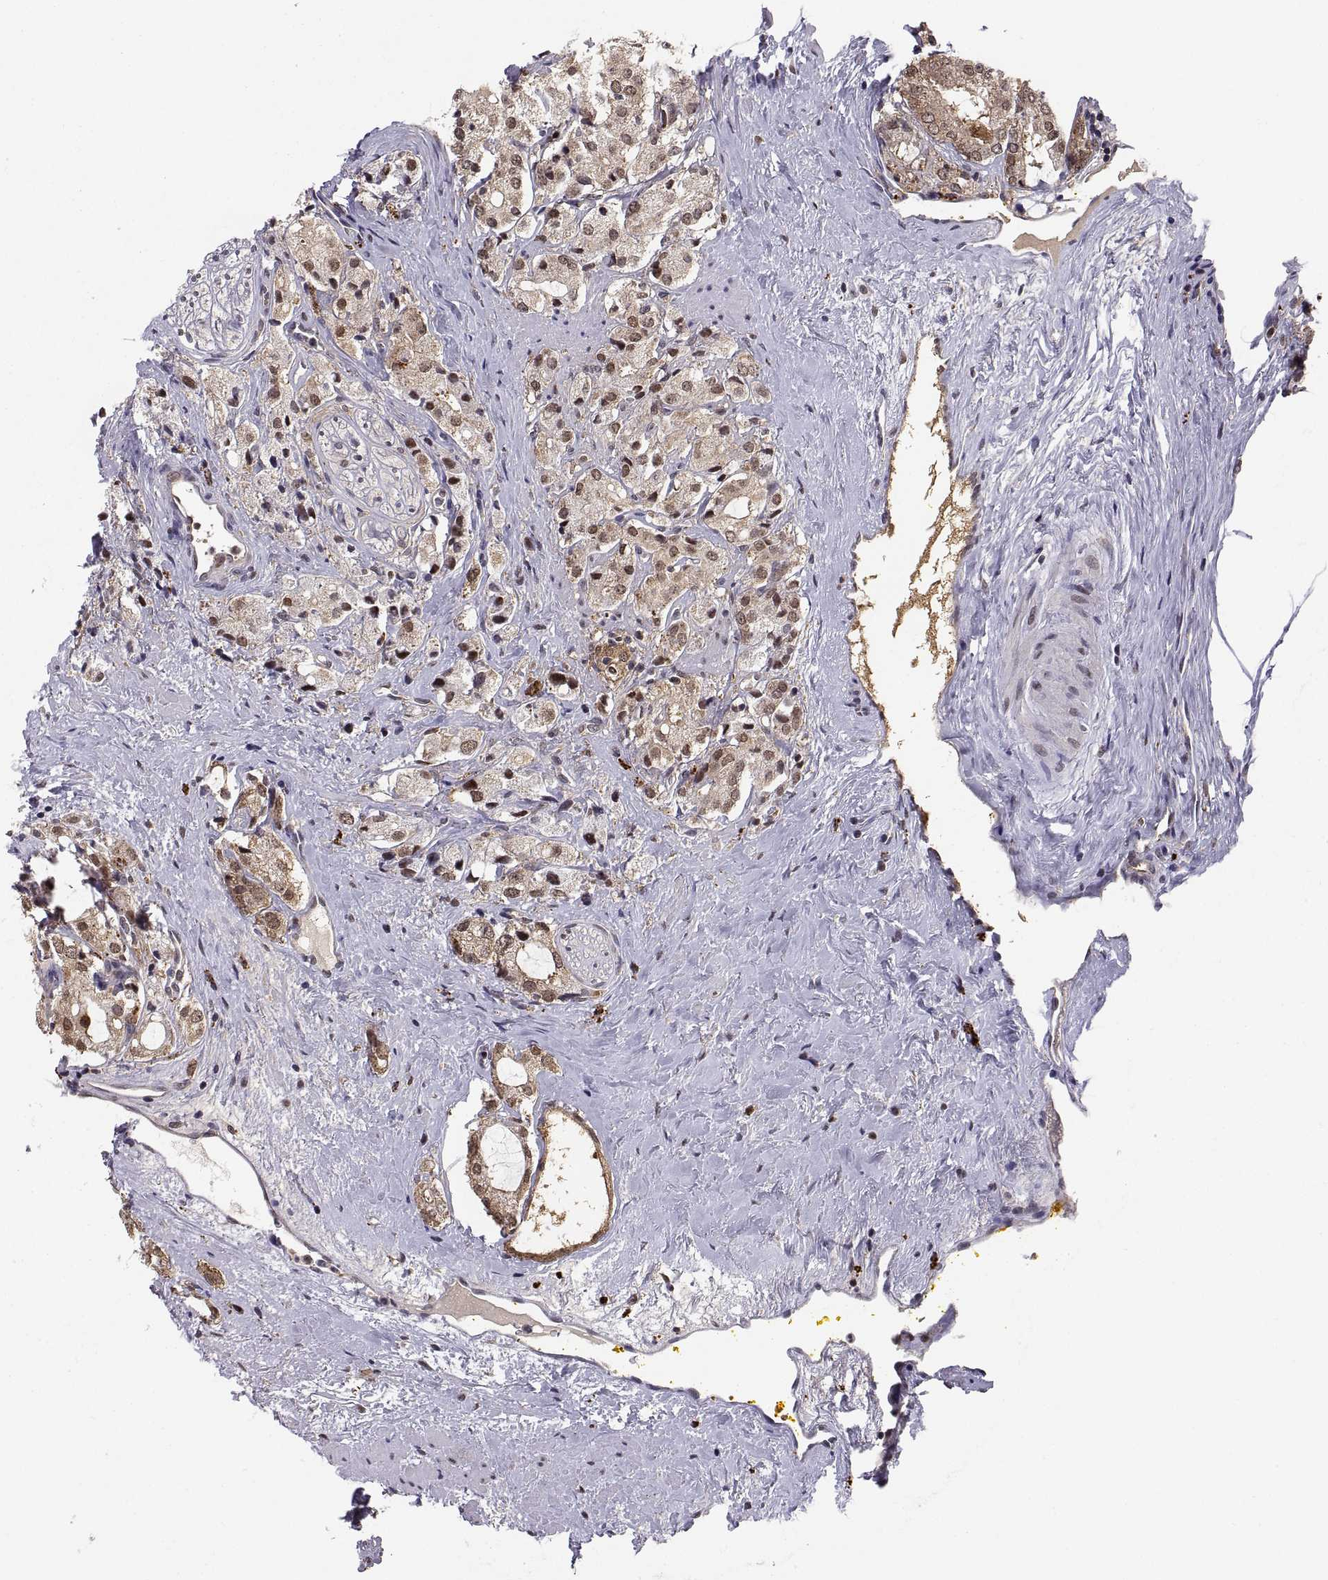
{"staining": {"intensity": "weak", "quantity": ">75%", "location": "cytoplasmic/membranous,nuclear"}, "tissue": "prostate cancer", "cell_type": "Tumor cells", "image_type": "cancer", "snomed": [{"axis": "morphology", "description": "Adenocarcinoma, NOS"}, {"axis": "topography", "description": "Prostate"}], "caption": "Human adenocarcinoma (prostate) stained for a protein (brown) exhibits weak cytoplasmic/membranous and nuclear positive positivity in about >75% of tumor cells.", "gene": "PSMC2", "patient": {"sex": "male", "age": 66}}